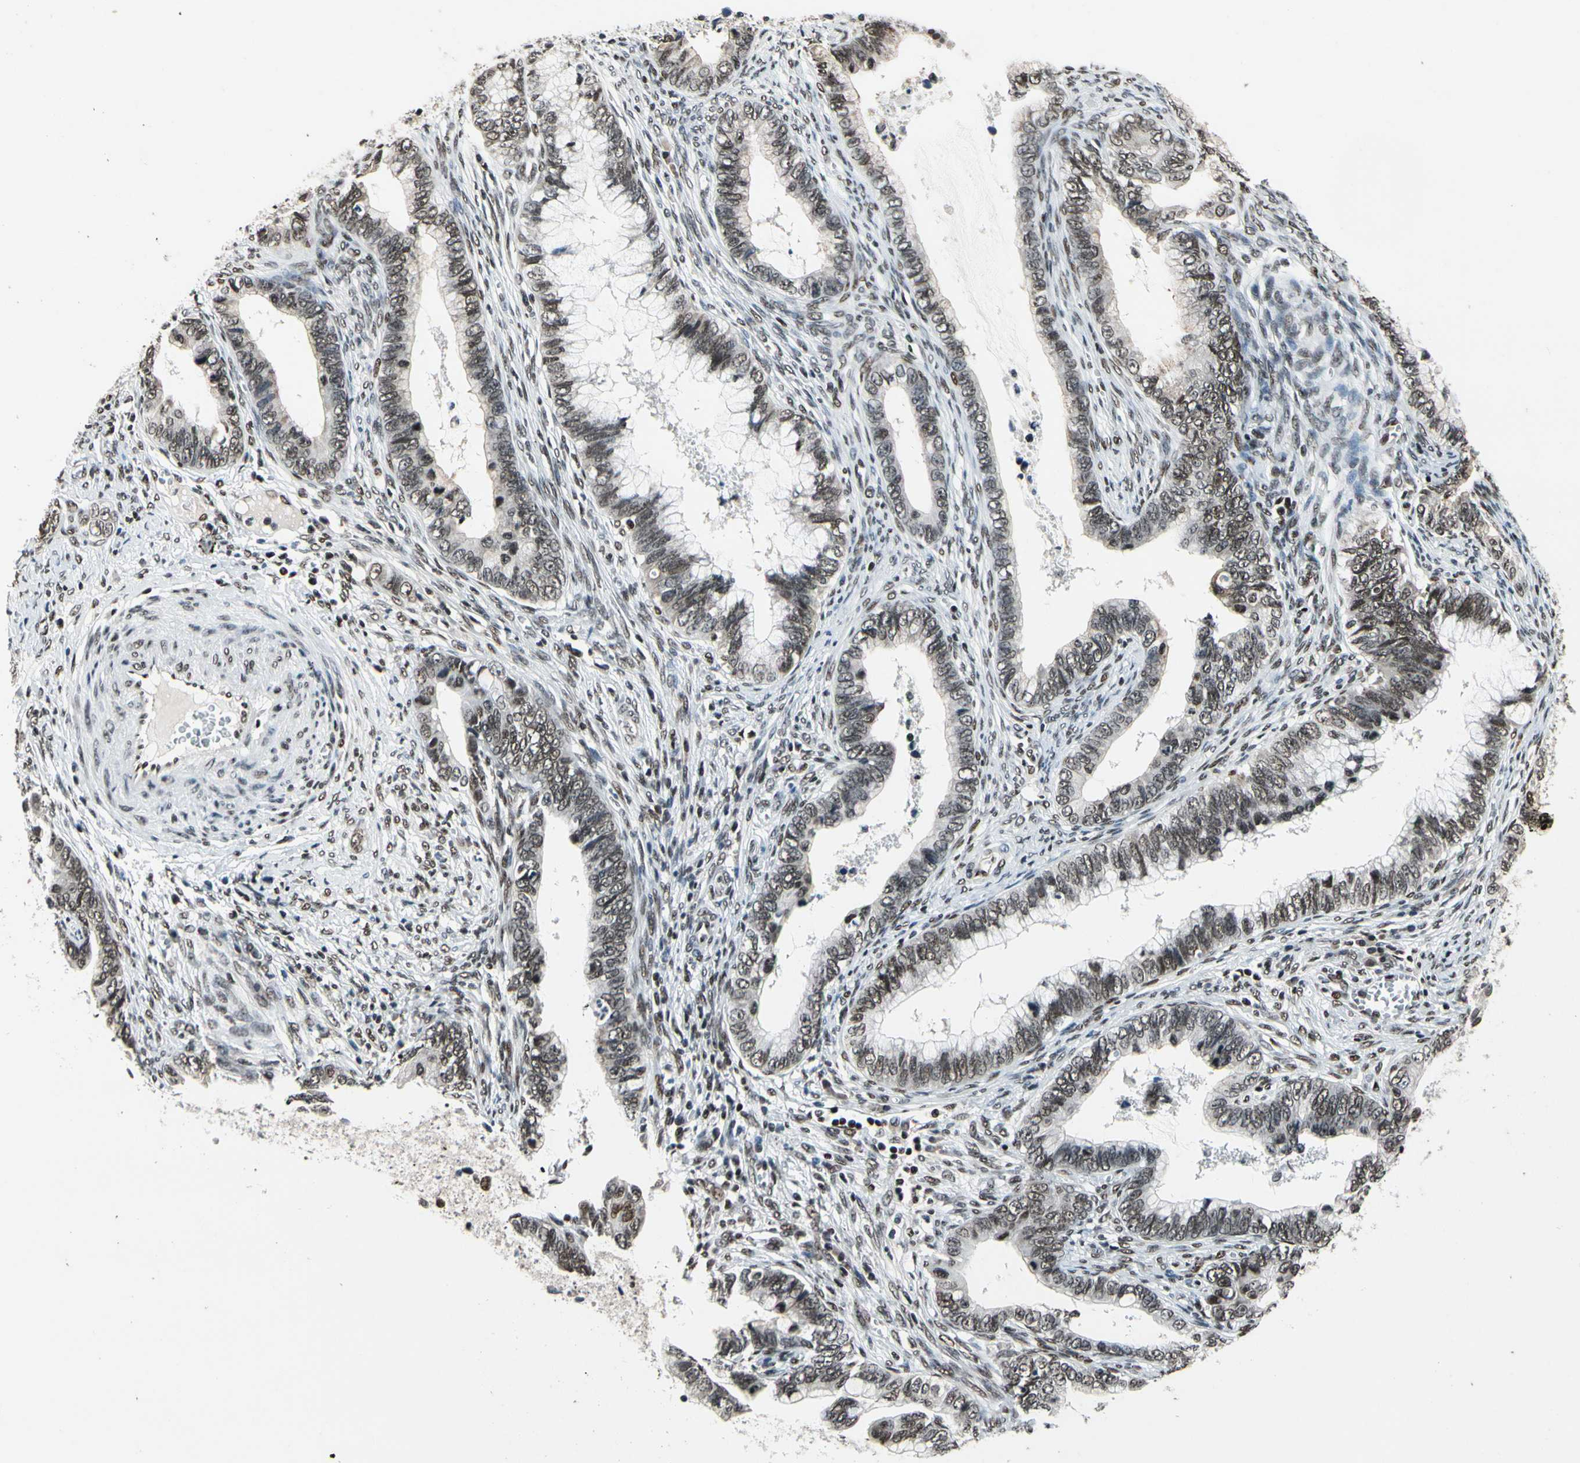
{"staining": {"intensity": "moderate", "quantity": ">75%", "location": "nuclear"}, "tissue": "cervical cancer", "cell_type": "Tumor cells", "image_type": "cancer", "snomed": [{"axis": "morphology", "description": "Adenocarcinoma, NOS"}, {"axis": "topography", "description": "Cervix"}], "caption": "The immunohistochemical stain shows moderate nuclear expression in tumor cells of cervical cancer tissue.", "gene": "RECQL", "patient": {"sex": "female", "age": 44}}